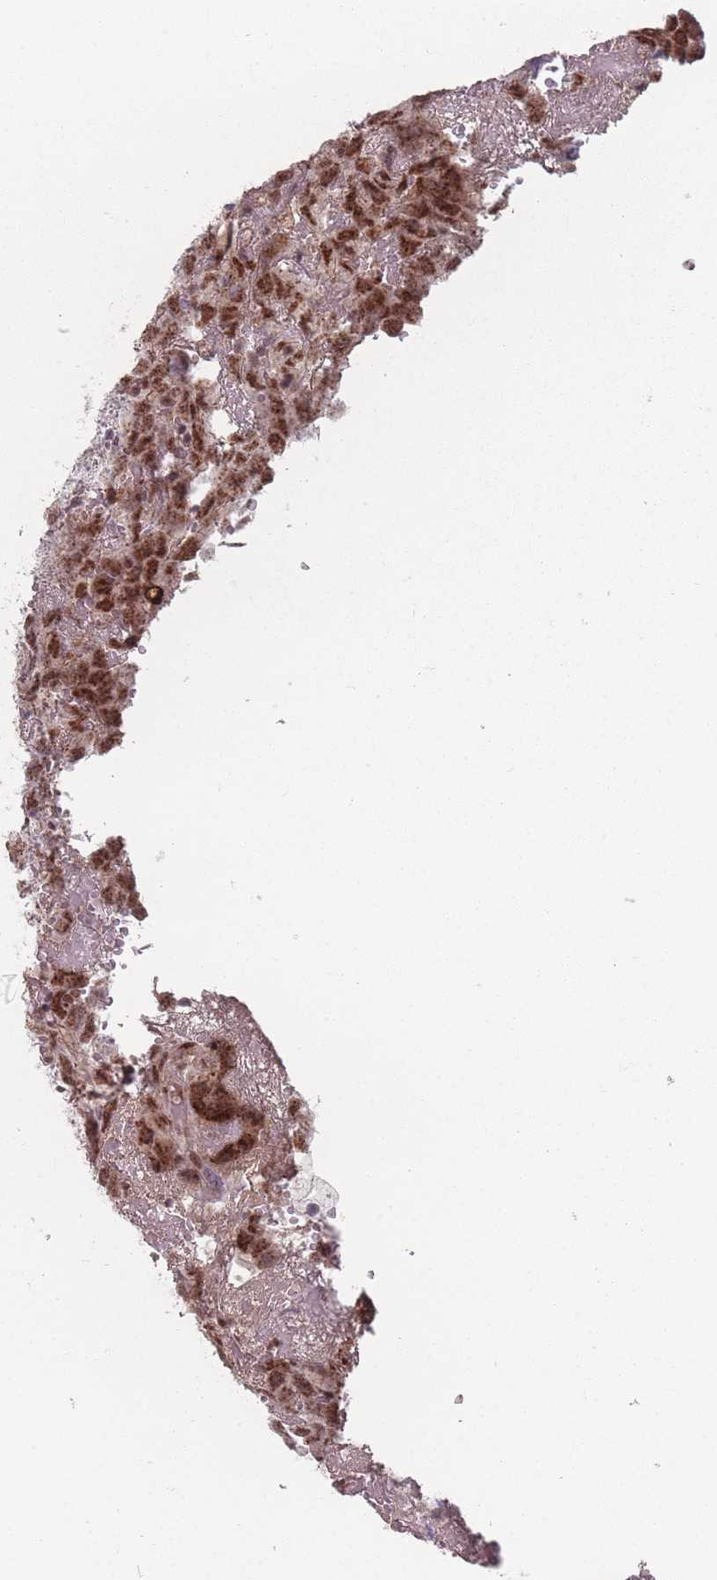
{"staining": {"intensity": "moderate", "quantity": ">75%", "location": "nuclear"}, "tissue": "testis cancer", "cell_type": "Tumor cells", "image_type": "cancer", "snomed": [{"axis": "morphology", "description": "Carcinoma, Embryonal, NOS"}, {"axis": "topography", "description": "Testis"}], "caption": "About >75% of tumor cells in human testis cancer exhibit moderate nuclear protein expression as visualized by brown immunohistochemical staining.", "gene": "ZC3H14", "patient": {"sex": "male", "age": 45}}